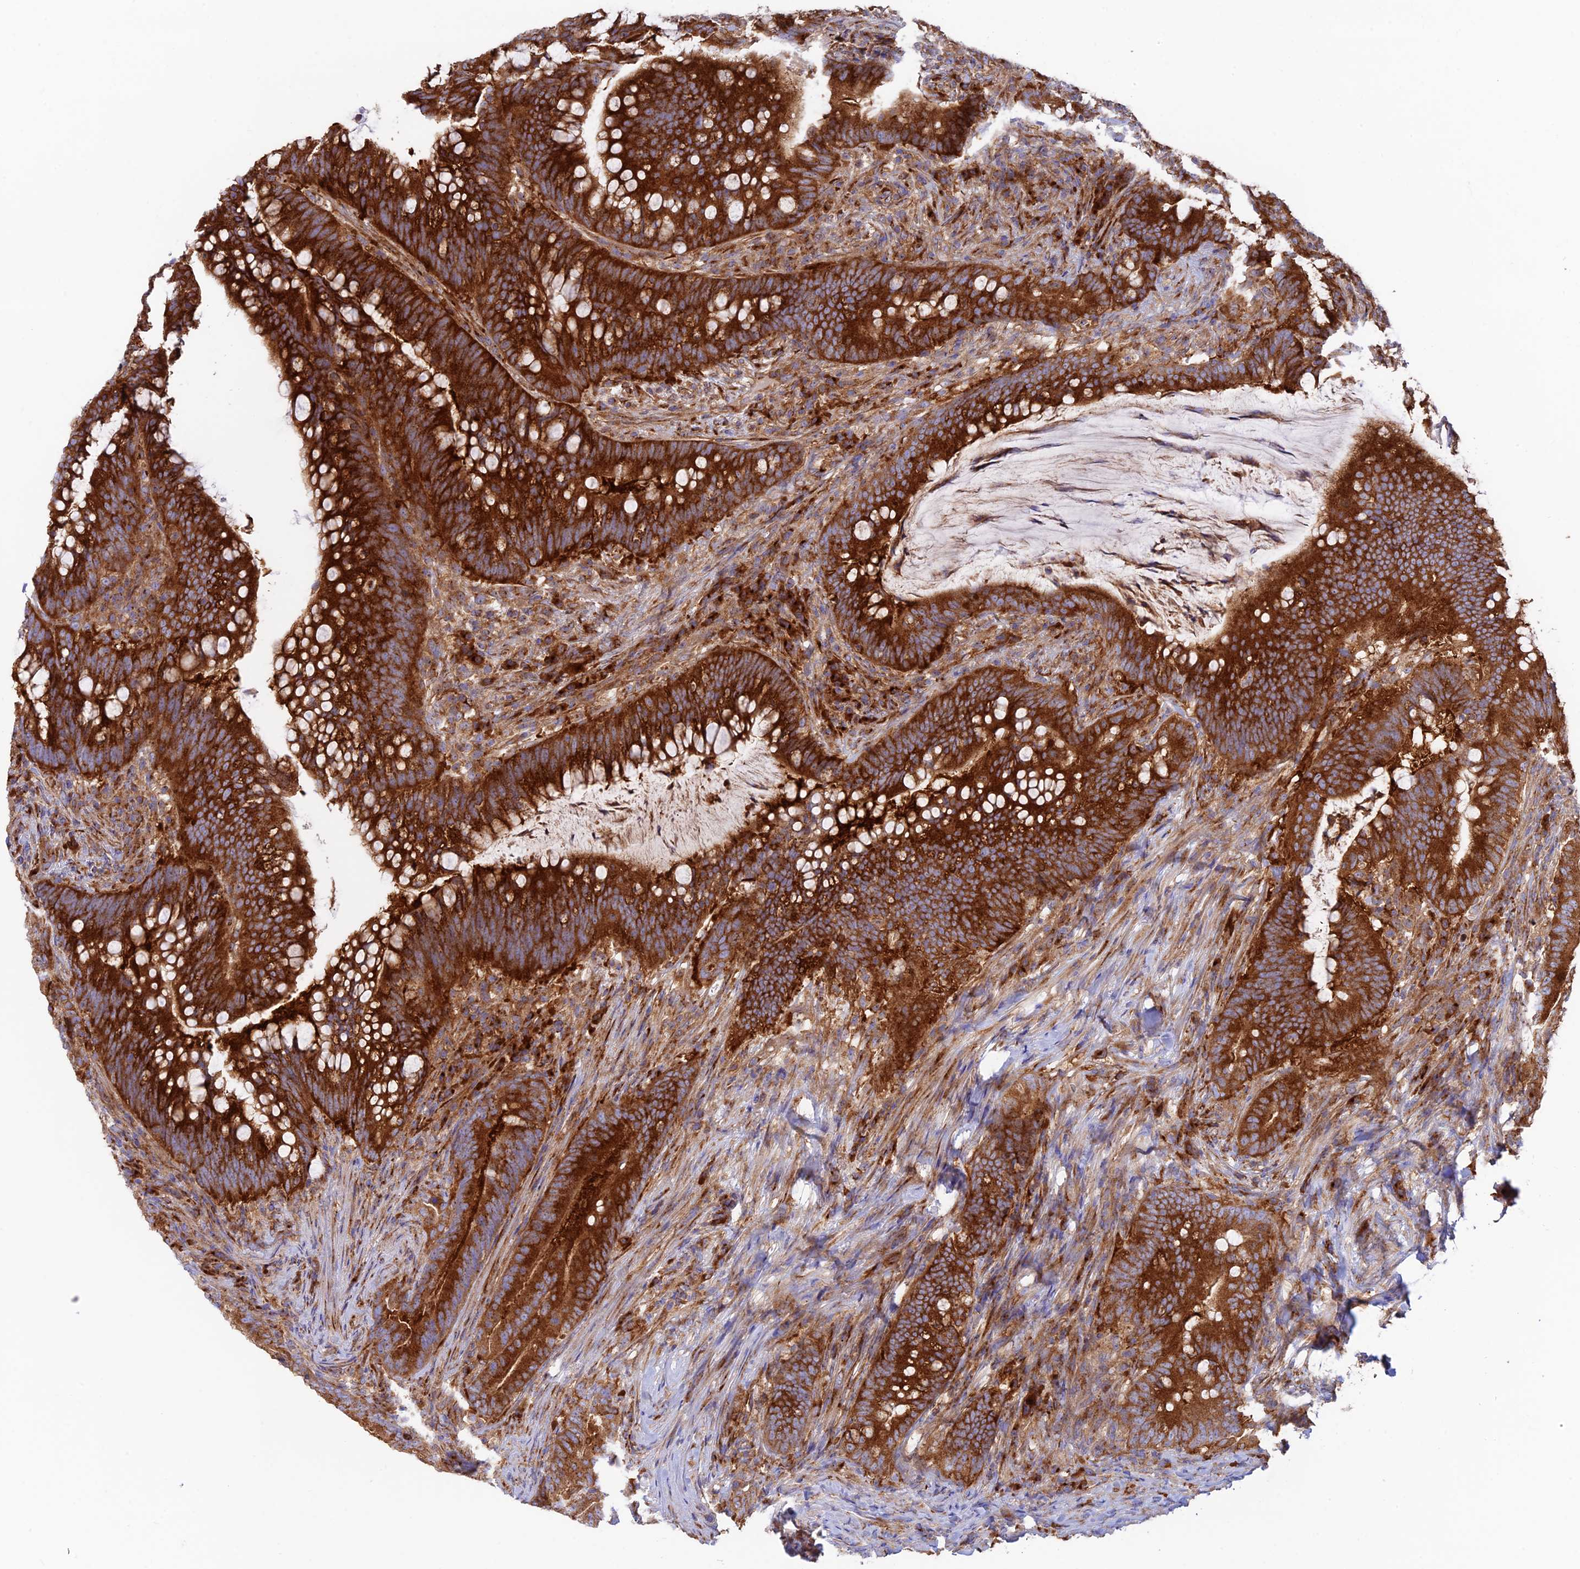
{"staining": {"intensity": "strong", "quantity": ">75%", "location": "cytoplasmic/membranous"}, "tissue": "colorectal cancer", "cell_type": "Tumor cells", "image_type": "cancer", "snomed": [{"axis": "morphology", "description": "Adenocarcinoma, NOS"}, {"axis": "topography", "description": "Colon"}], "caption": "A brown stain labels strong cytoplasmic/membranous expression of a protein in human colorectal cancer (adenocarcinoma) tumor cells.", "gene": "GOLGA3", "patient": {"sex": "female", "age": 66}}